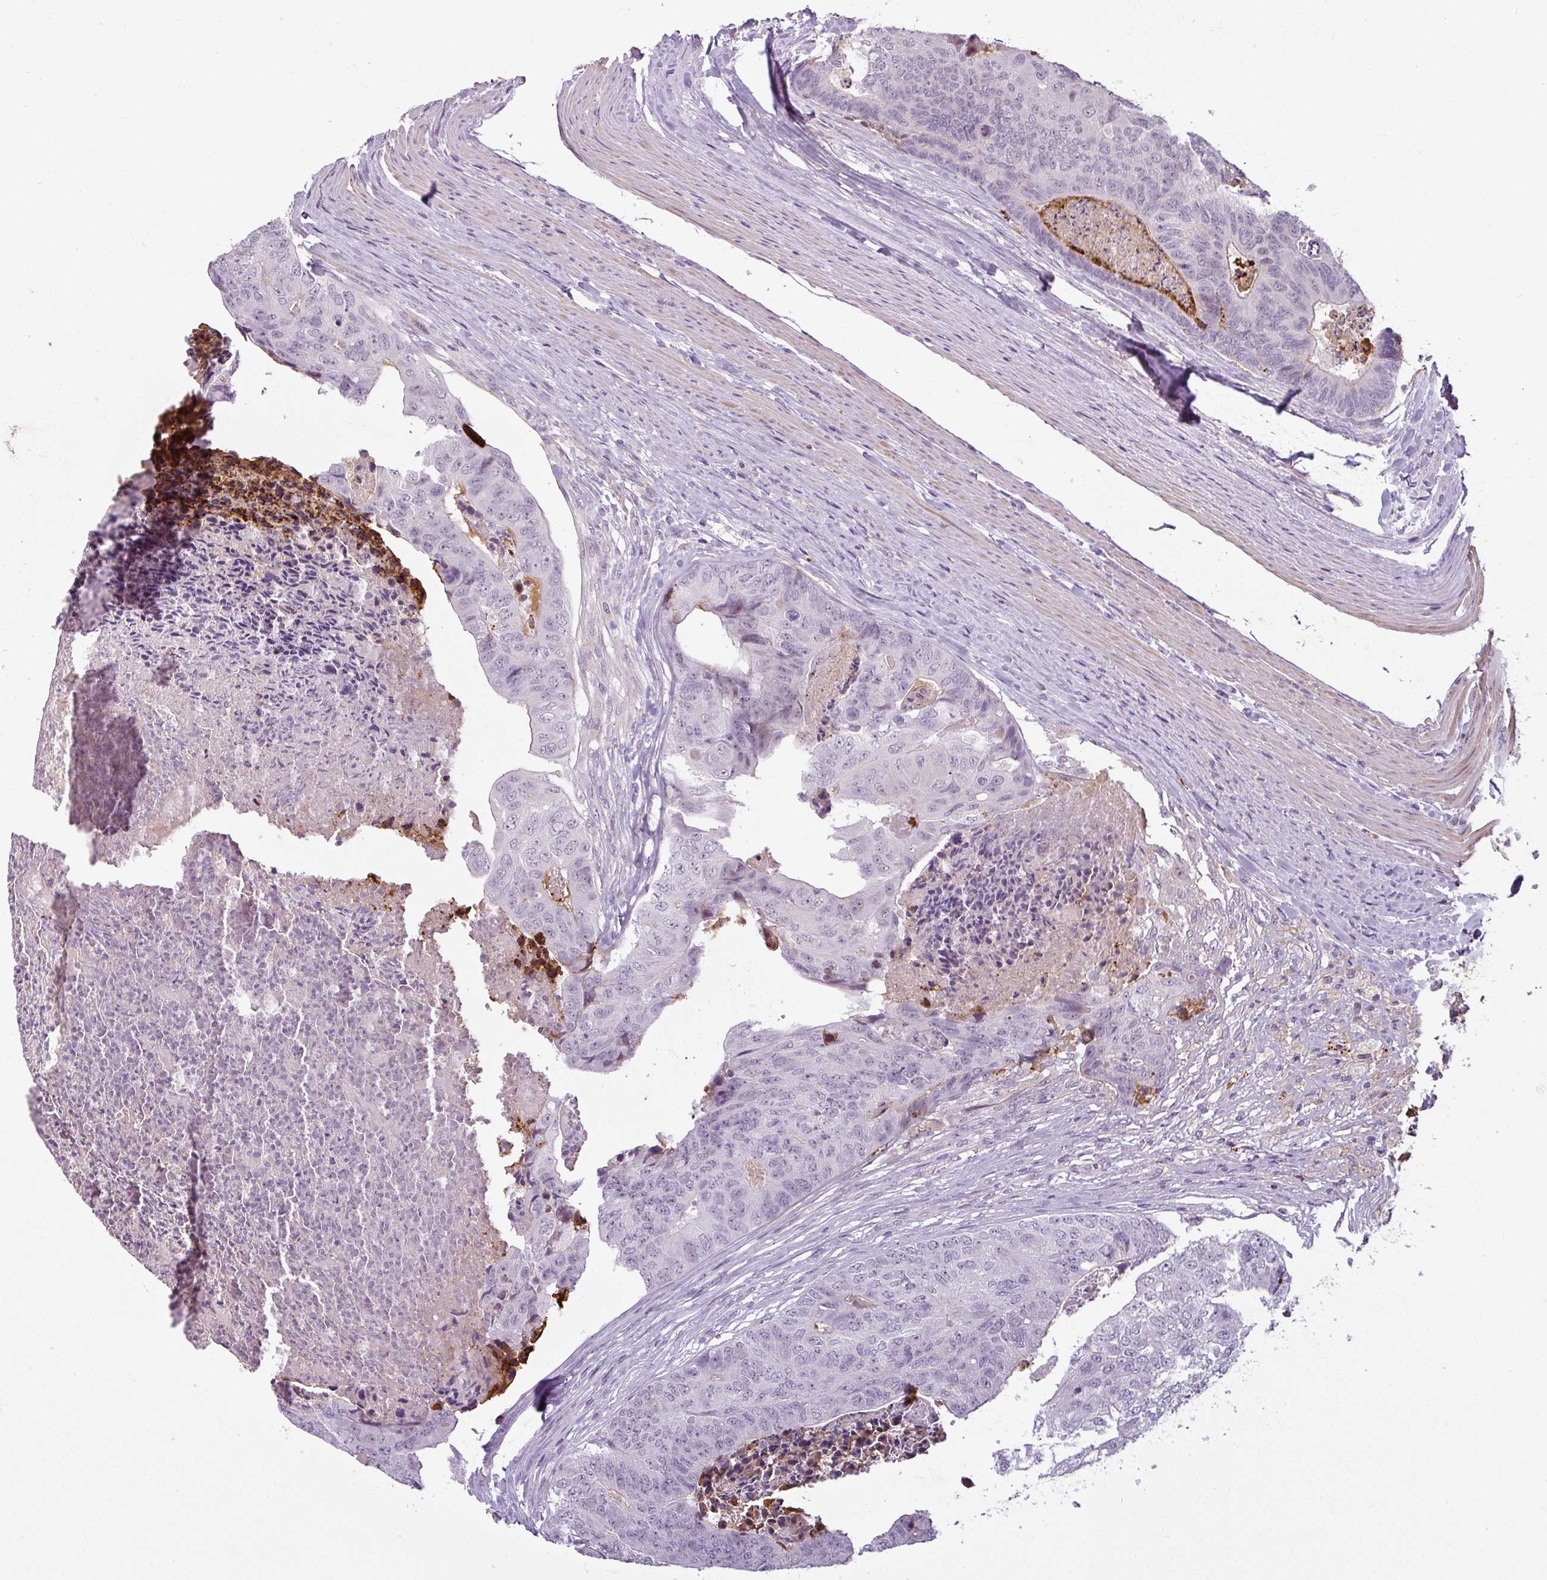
{"staining": {"intensity": "negative", "quantity": "none", "location": "none"}, "tissue": "colorectal cancer", "cell_type": "Tumor cells", "image_type": "cancer", "snomed": [{"axis": "morphology", "description": "Adenocarcinoma, NOS"}, {"axis": "topography", "description": "Colon"}], "caption": "Colorectal cancer stained for a protein using IHC reveals no staining tumor cells.", "gene": "APOC1", "patient": {"sex": "female", "age": 67}}